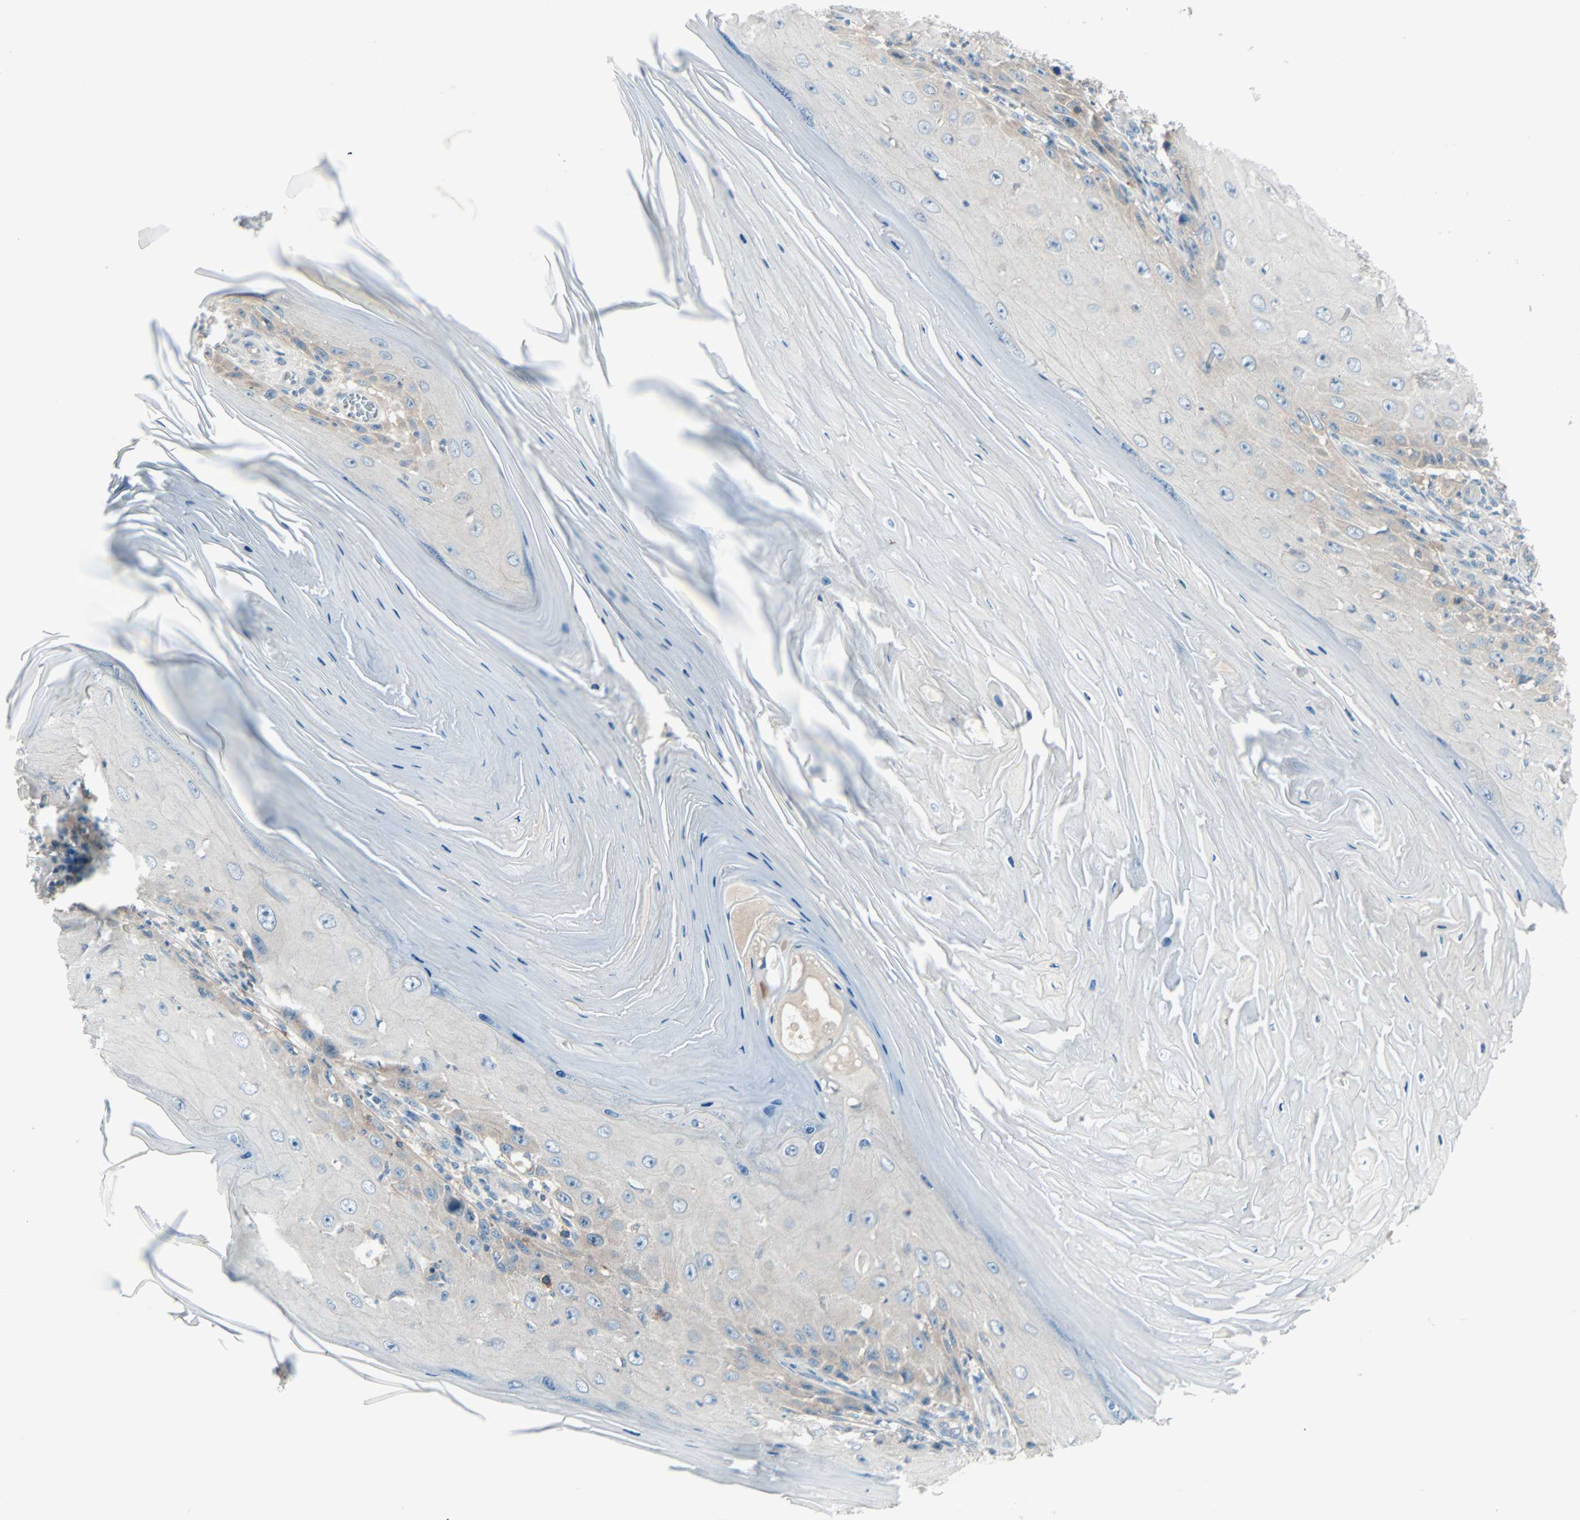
{"staining": {"intensity": "weak", "quantity": "25%-75%", "location": "cytoplasmic/membranous"}, "tissue": "skin cancer", "cell_type": "Tumor cells", "image_type": "cancer", "snomed": [{"axis": "morphology", "description": "Squamous cell carcinoma, NOS"}, {"axis": "topography", "description": "Skin"}], "caption": "Protein staining displays weak cytoplasmic/membranous positivity in approximately 25%-75% of tumor cells in skin cancer. Using DAB (brown) and hematoxylin (blue) stains, captured at high magnification using brightfield microscopy.", "gene": "SMIM8", "patient": {"sex": "female", "age": 73}}